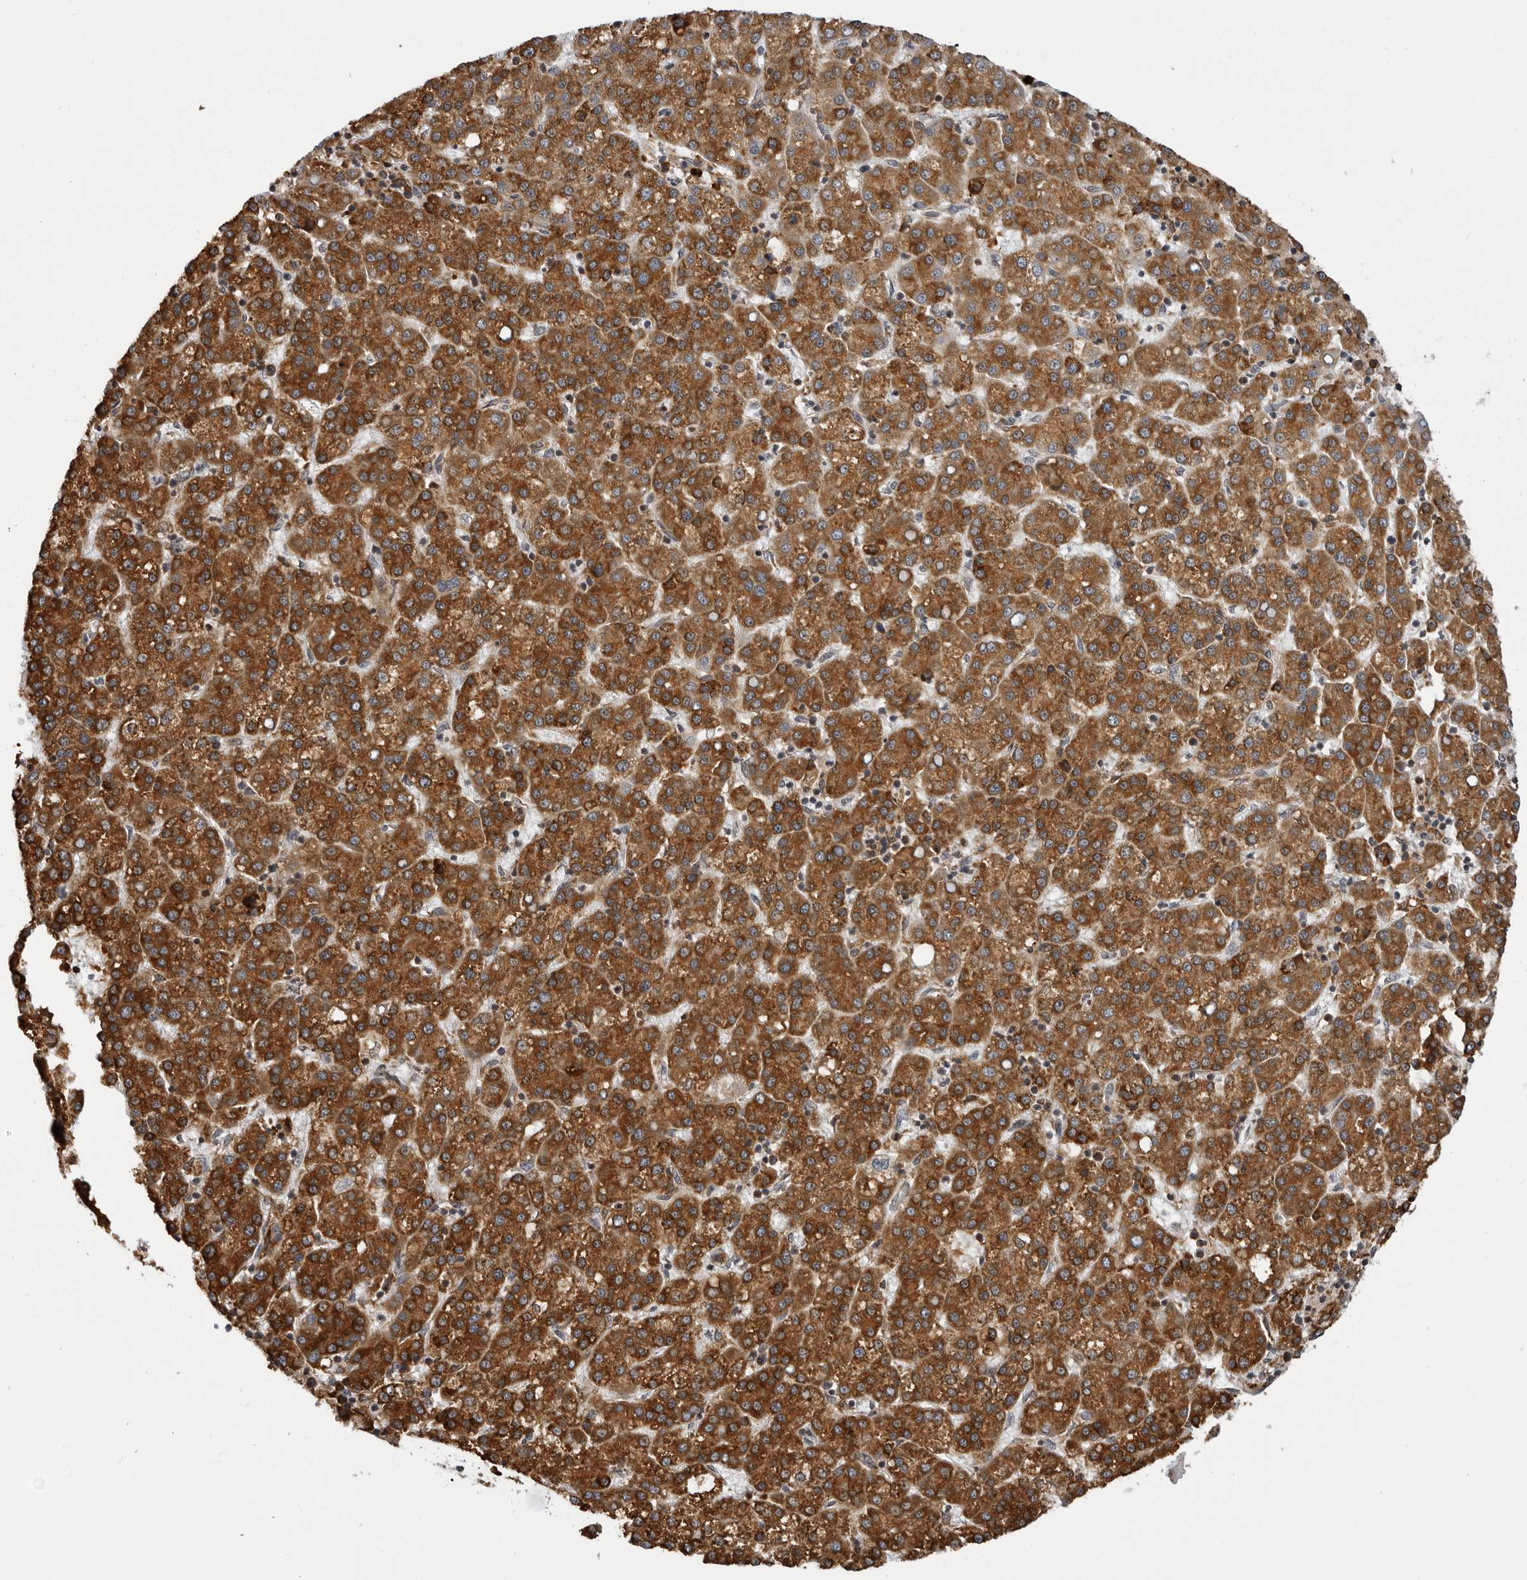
{"staining": {"intensity": "strong", "quantity": ">75%", "location": "cytoplasmic/membranous"}, "tissue": "liver cancer", "cell_type": "Tumor cells", "image_type": "cancer", "snomed": [{"axis": "morphology", "description": "Carcinoma, Hepatocellular, NOS"}, {"axis": "topography", "description": "Liver"}], "caption": "This histopathology image exhibits immunohistochemistry staining of human liver hepatocellular carcinoma, with high strong cytoplasmic/membranous positivity in about >75% of tumor cells.", "gene": "ALPK2", "patient": {"sex": "female", "age": 58}}